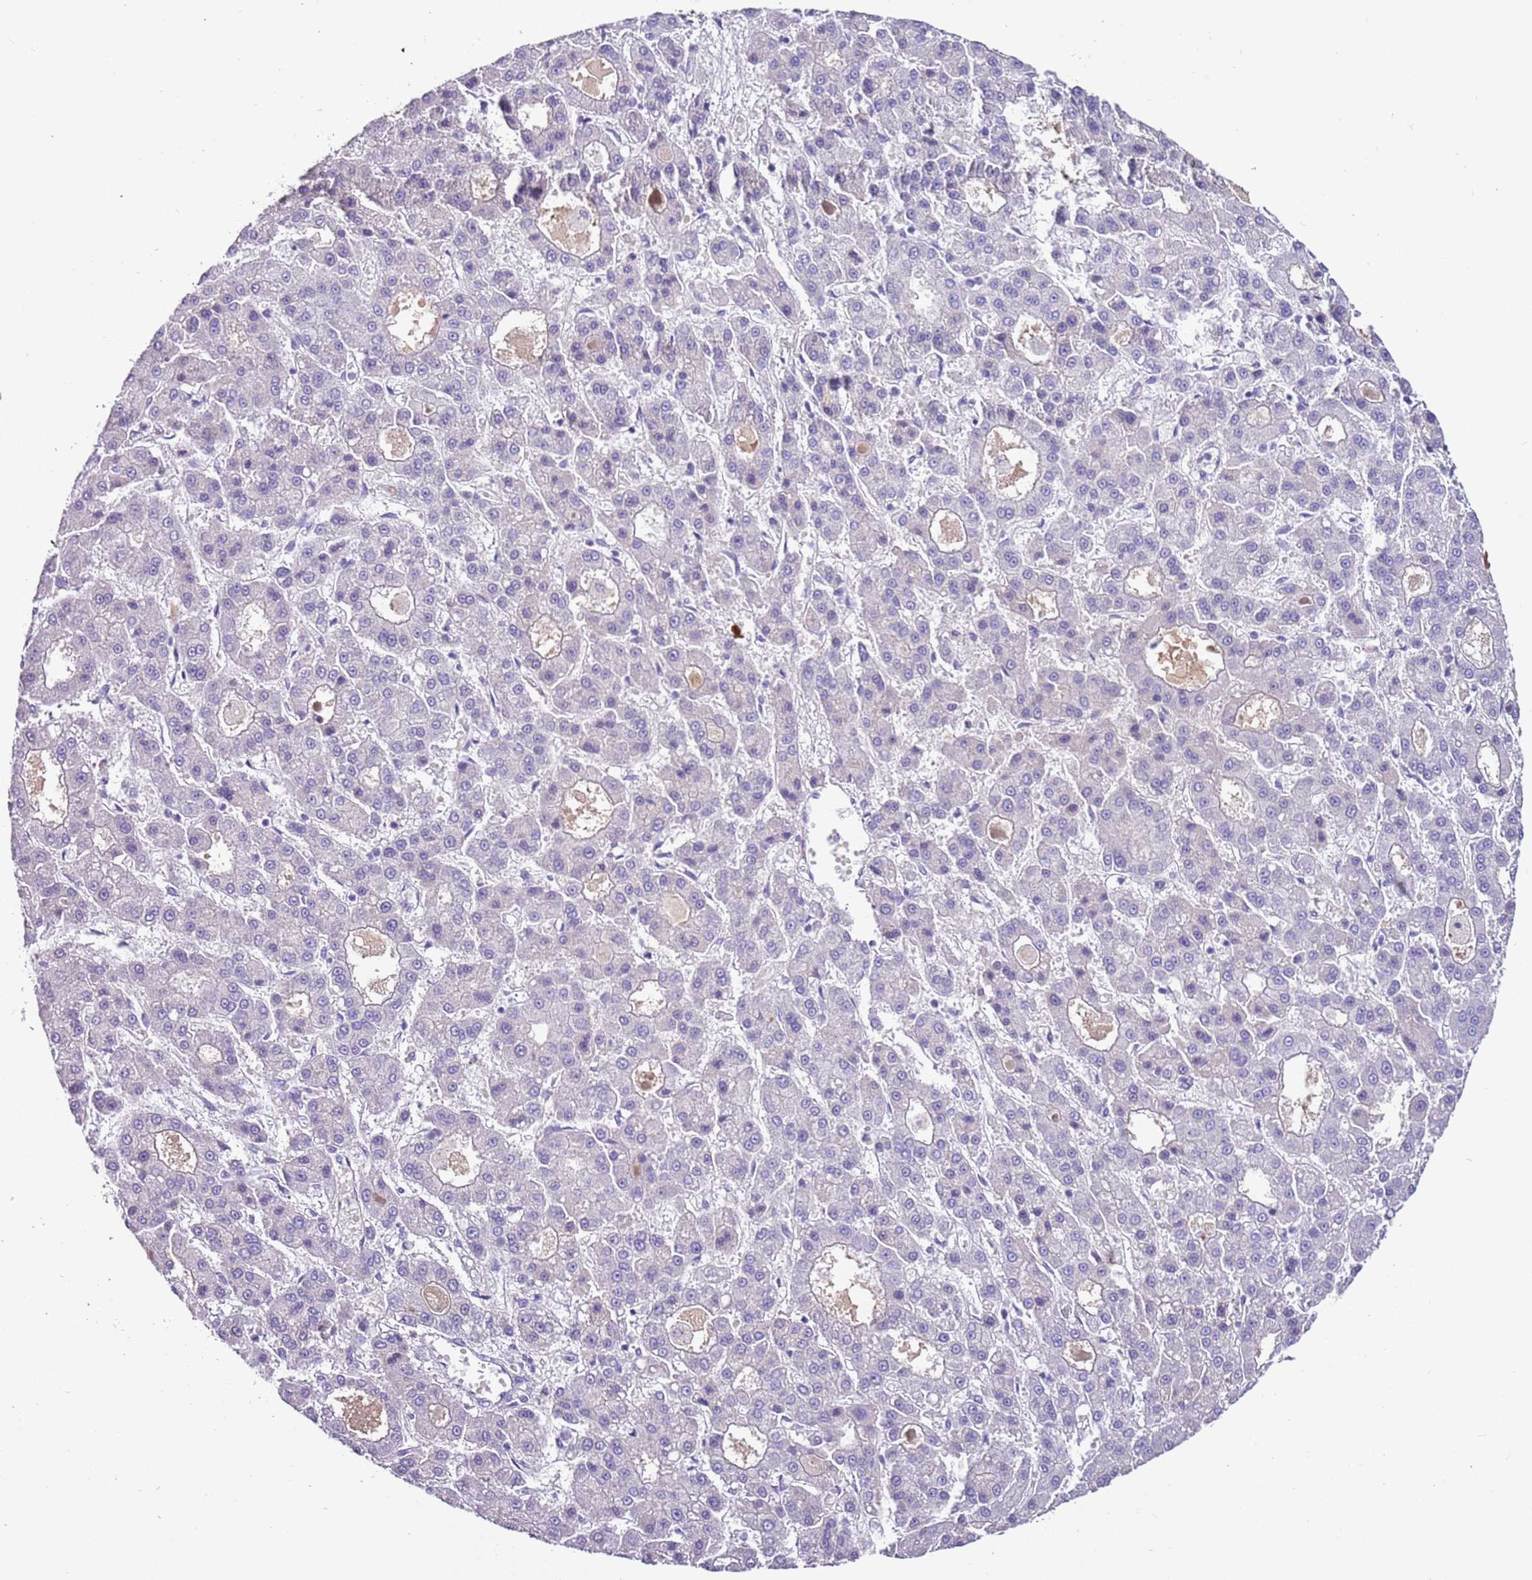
{"staining": {"intensity": "negative", "quantity": "none", "location": "none"}, "tissue": "liver cancer", "cell_type": "Tumor cells", "image_type": "cancer", "snomed": [{"axis": "morphology", "description": "Carcinoma, Hepatocellular, NOS"}, {"axis": "topography", "description": "Liver"}], "caption": "Tumor cells show no significant expression in hepatocellular carcinoma (liver).", "gene": "IGKV3D-11", "patient": {"sex": "male", "age": 70}}